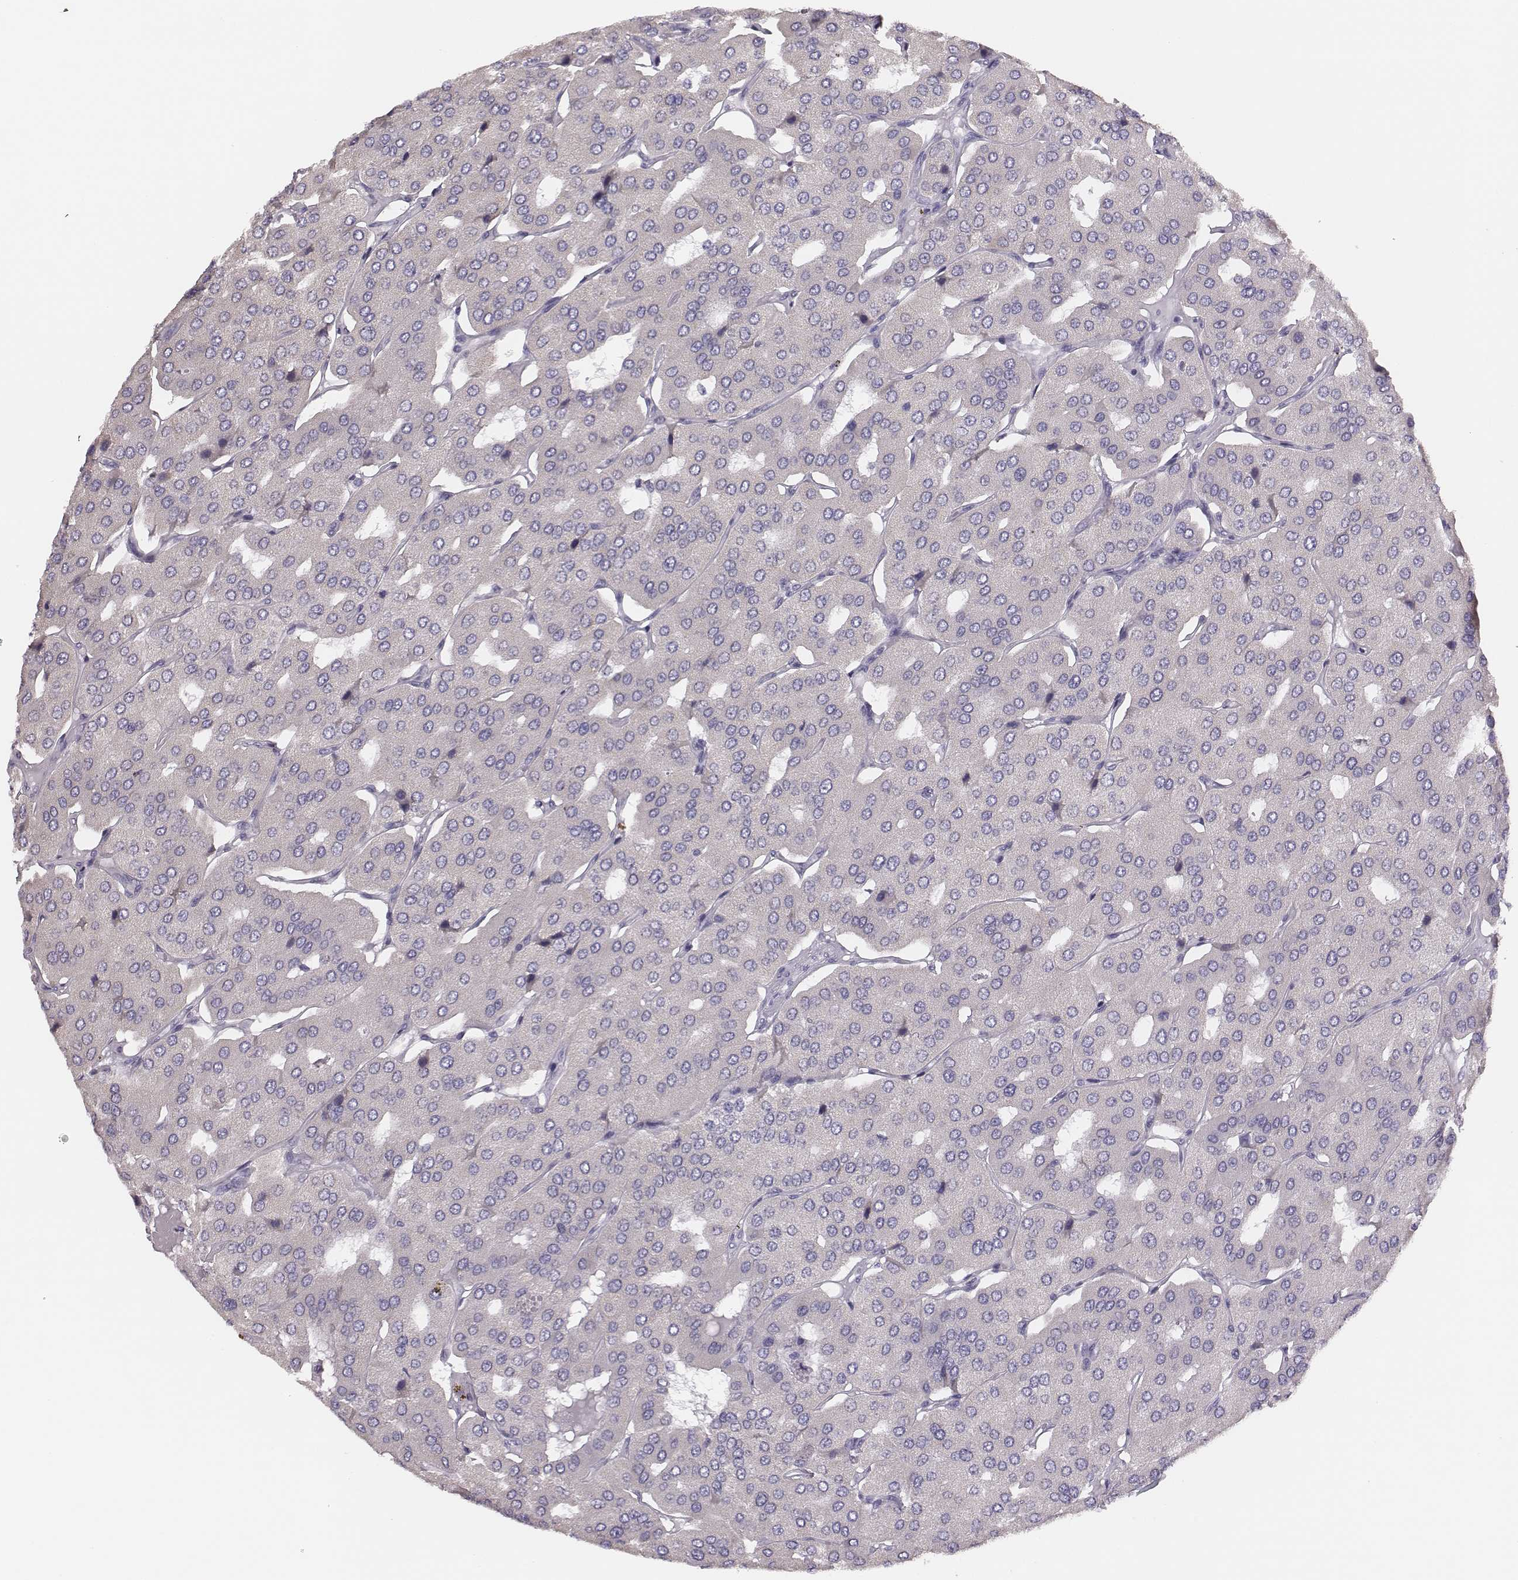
{"staining": {"intensity": "negative", "quantity": "none", "location": "none"}, "tissue": "parathyroid gland", "cell_type": "Glandular cells", "image_type": "normal", "snomed": [{"axis": "morphology", "description": "Normal tissue, NOS"}, {"axis": "morphology", "description": "Adenoma, NOS"}, {"axis": "topography", "description": "Parathyroid gland"}], "caption": "Parathyroid gland was stained to show a protein in brown. There is no significant staining in glandular cells. (DAB immunohistochemistry (IHC) visualized using brightfield microscopy, high magnification).", "gene": "H1", "patient": {"sex": "female", "age": 86}}